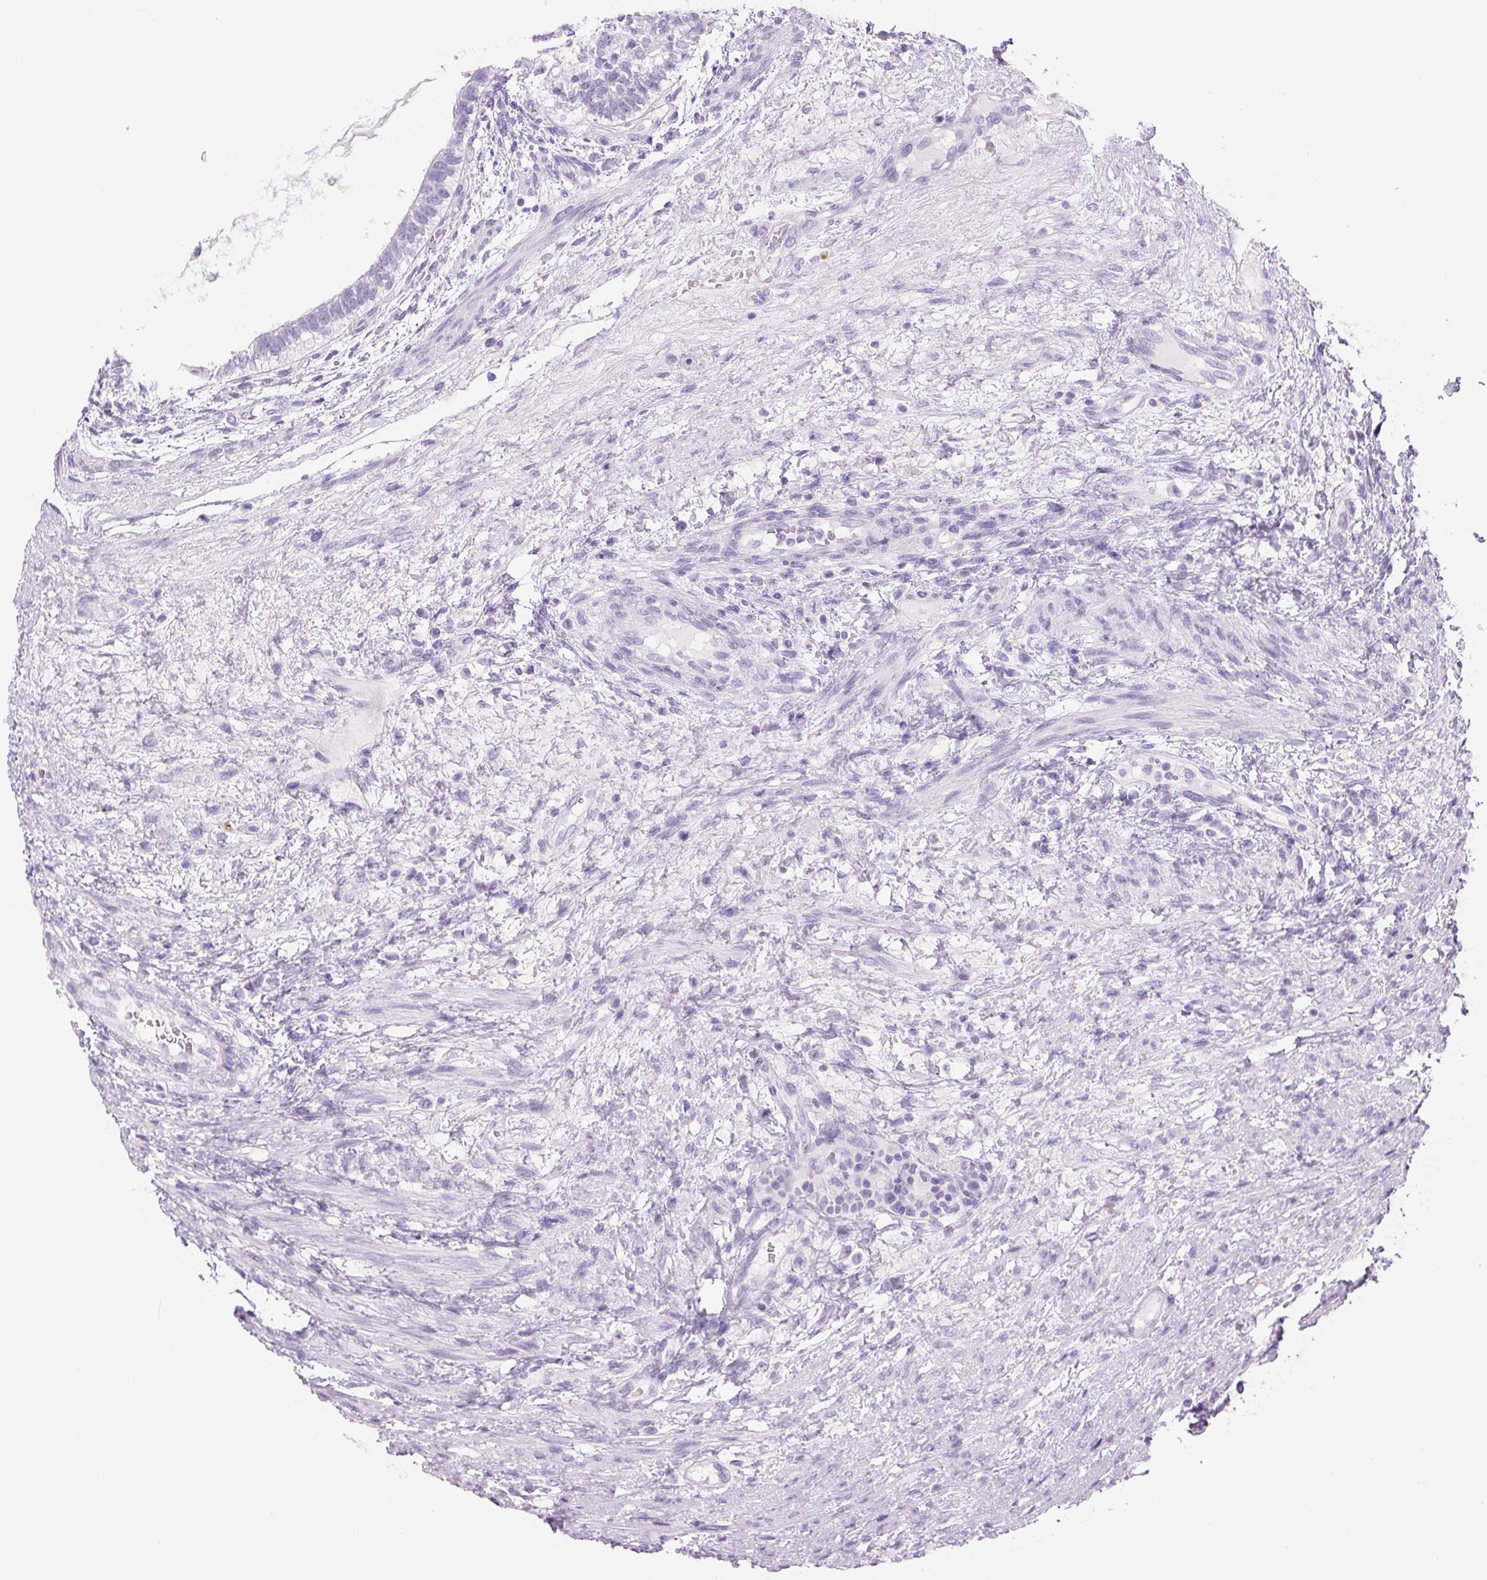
{"staining": {"intensity": "negative", "quantity": "none", "location": "none"}, "tissue": "testis cancer", "cell_type": "Tumor cells", "image_type": "cancer", "snomed": [{"axis": "morphology", "description": "Carcinoma, Embryonal, NOS"}, {"axis": "topography", "description": "Testis"}], "caption": "DAB immunohistochemical staining of human testis cancer (embryonal carcinoma) demonstrates no significant expression in tumor cells.", "gene": "YIF1B", "patient": {"sex": "male", "age": 26}}